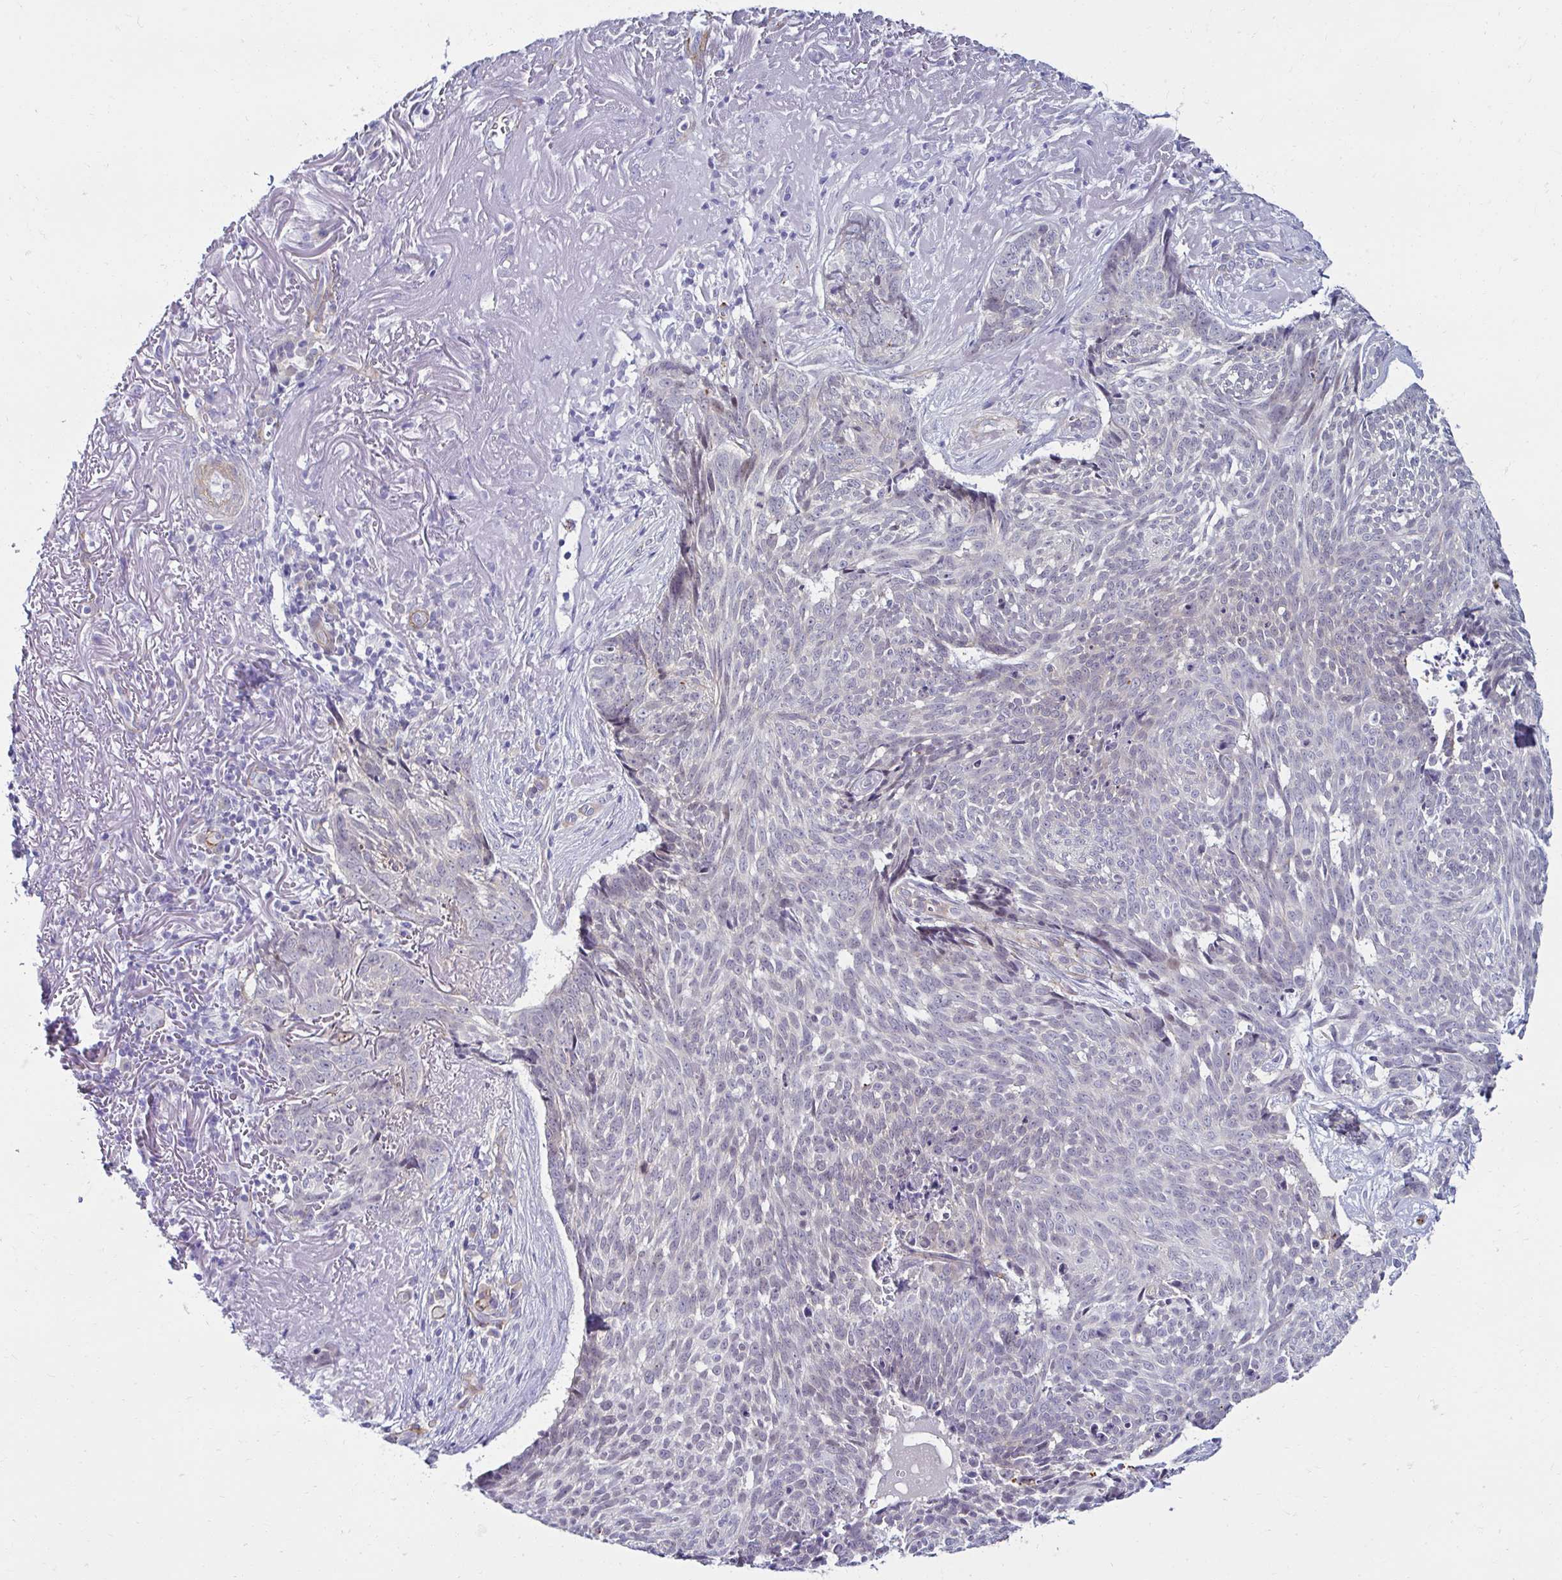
{"staining": {"intensity": "negative", "quantity": "none", "location": "none"}, "tissue": "skin cancer", "cell_type": "Tumor cells", "image_type": "cancer", "snomed": [{"axis": "morphology", "description": "Basal cell carcinoma"}, {"axis": "topography", "description": "Skin"}, {"axis": "topography", "description": "Skin of face"}], "caption": "Tumor cells show no significant protein staining in skin basal cell carcinoma.", "gene": "ANKRD62", "patient": {"sex": "female", "age": 95}}